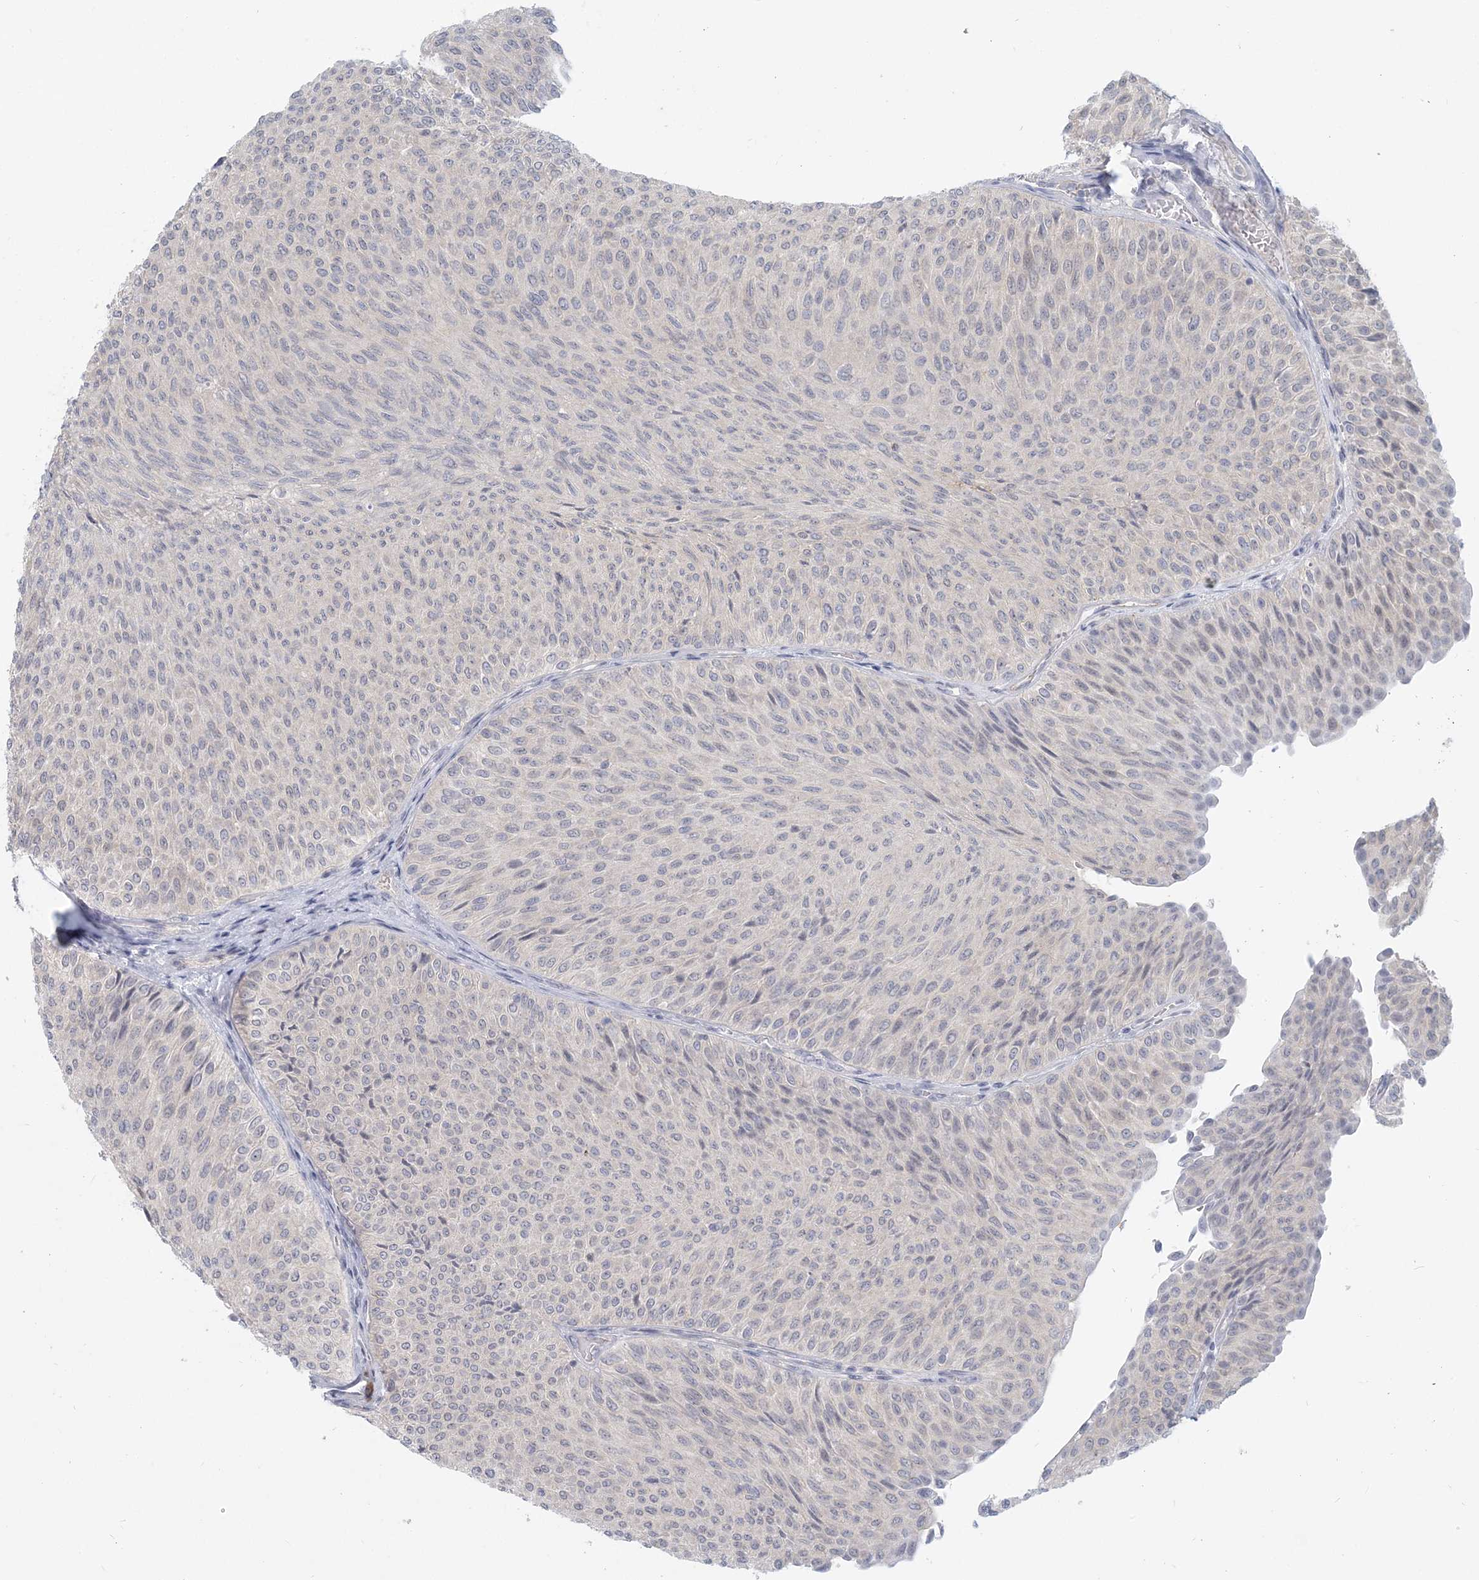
{"staining": {"intensity": "negative", "quantity": "none", "location": "none"}, "tissue": "urothelial cancer", "cell_type": "Tumor cells", "image_type": "cancer", "snomed": [{"axis": "morphology", "description": "Urothelial carcinoma, Low grade"}, {"axis": "topography", "description": "Urinary bladder"}], "caption": "A histopathology image of human urothelial cancer is negative for staining in tumor cells.", "gene": "GMPPA", "patient": {"sex": "male", "age": 78}}